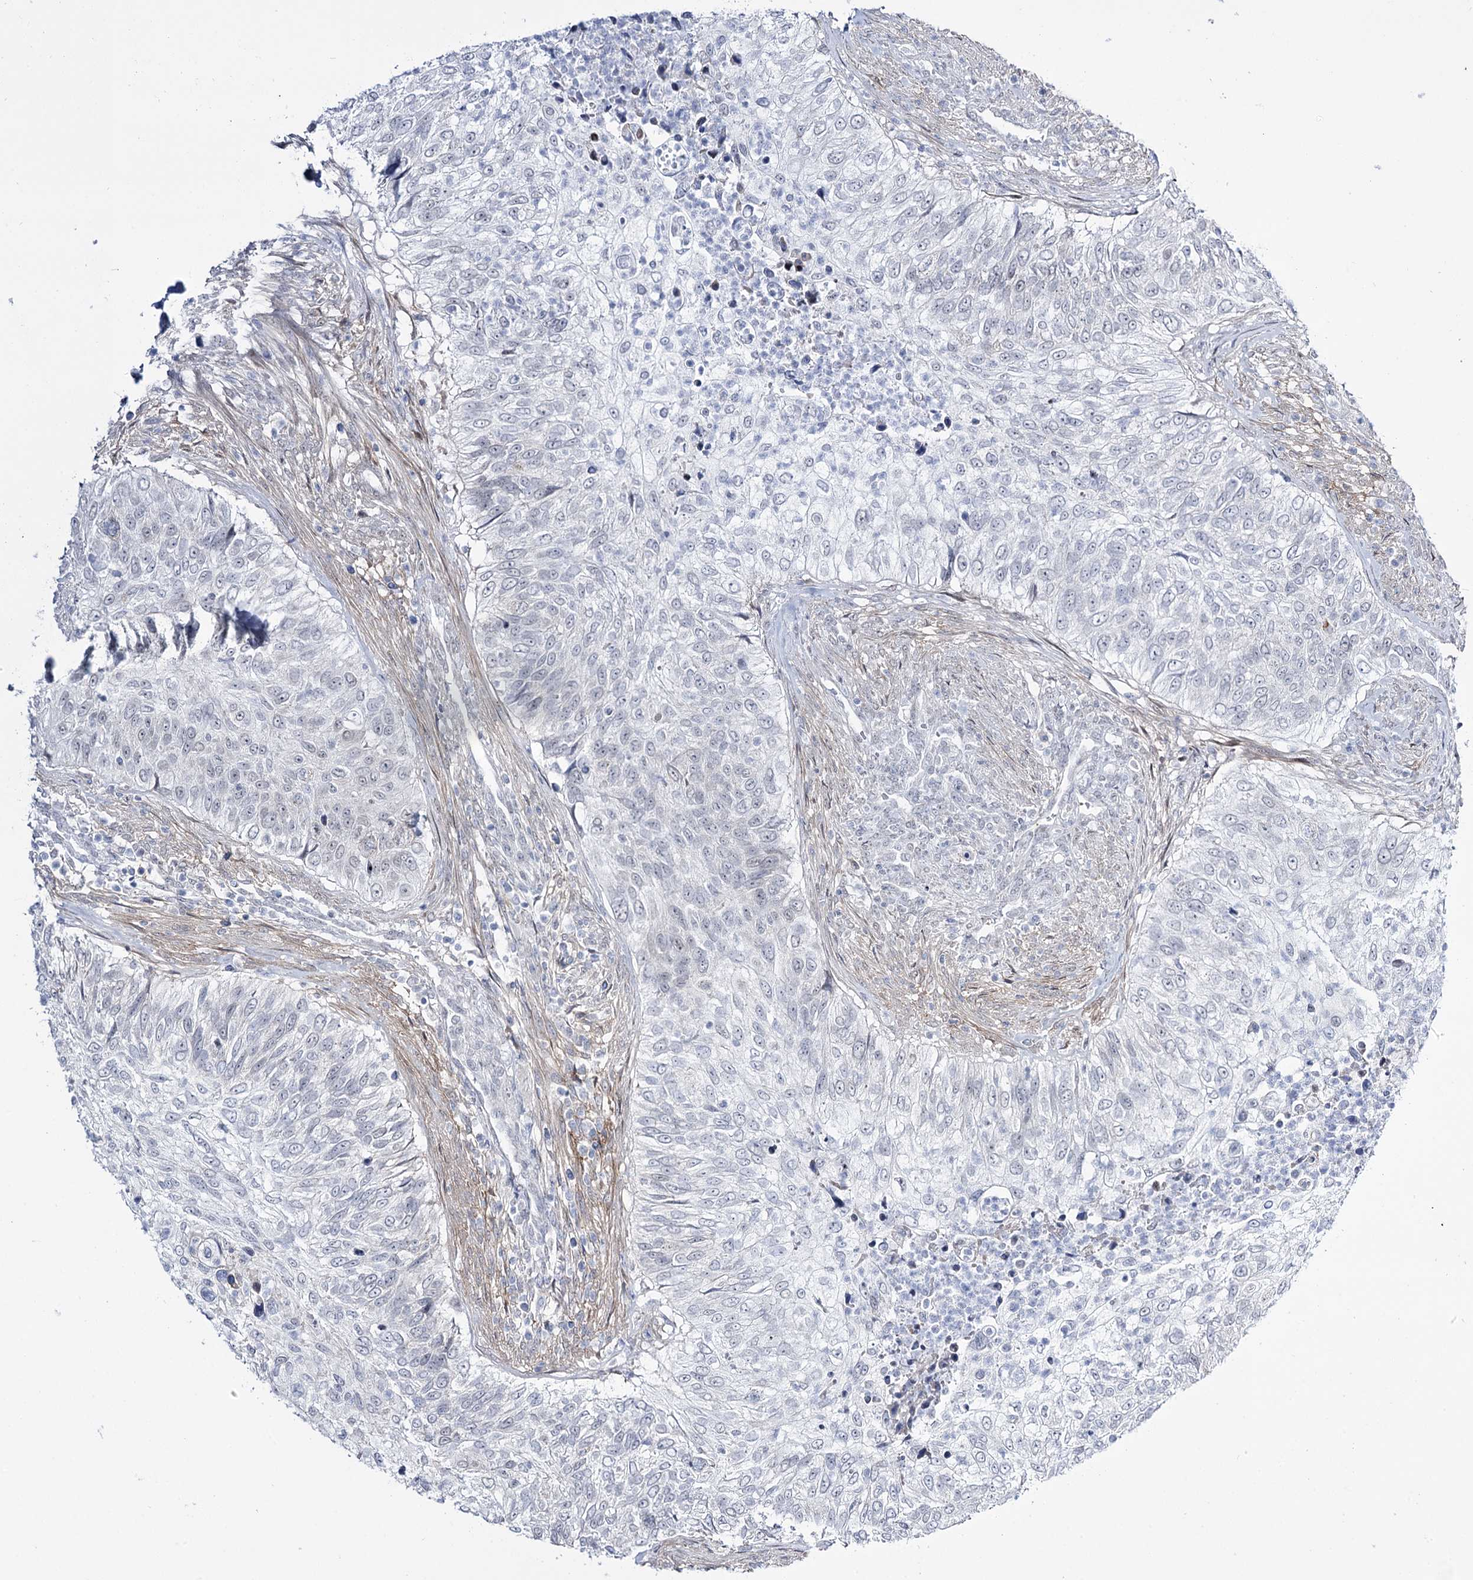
{"staining": {"intensity": "negative", "quantity": "none", "location": "none"}, "tissue": "urothelial cancer", "cell_type": "Tumor cells", "image_type": "cancer", "snomed": [{"axis": "morphology", "description": "Urothelial carcinoma, High grade"}, {"axis": "topography", "description": "Urinary bladder"}], "caption": "An immunohistochemistry micrograph of urothelial cancer is shown. There is no staining in tumor cells of urothelial cancer. (Brightfield microscopy of DAB (3,3'-diaminobenzidine) immunohistochemistry at high magnification).", "gene": "RBM15B", "patient": {"sex": "female", "age": 60}}